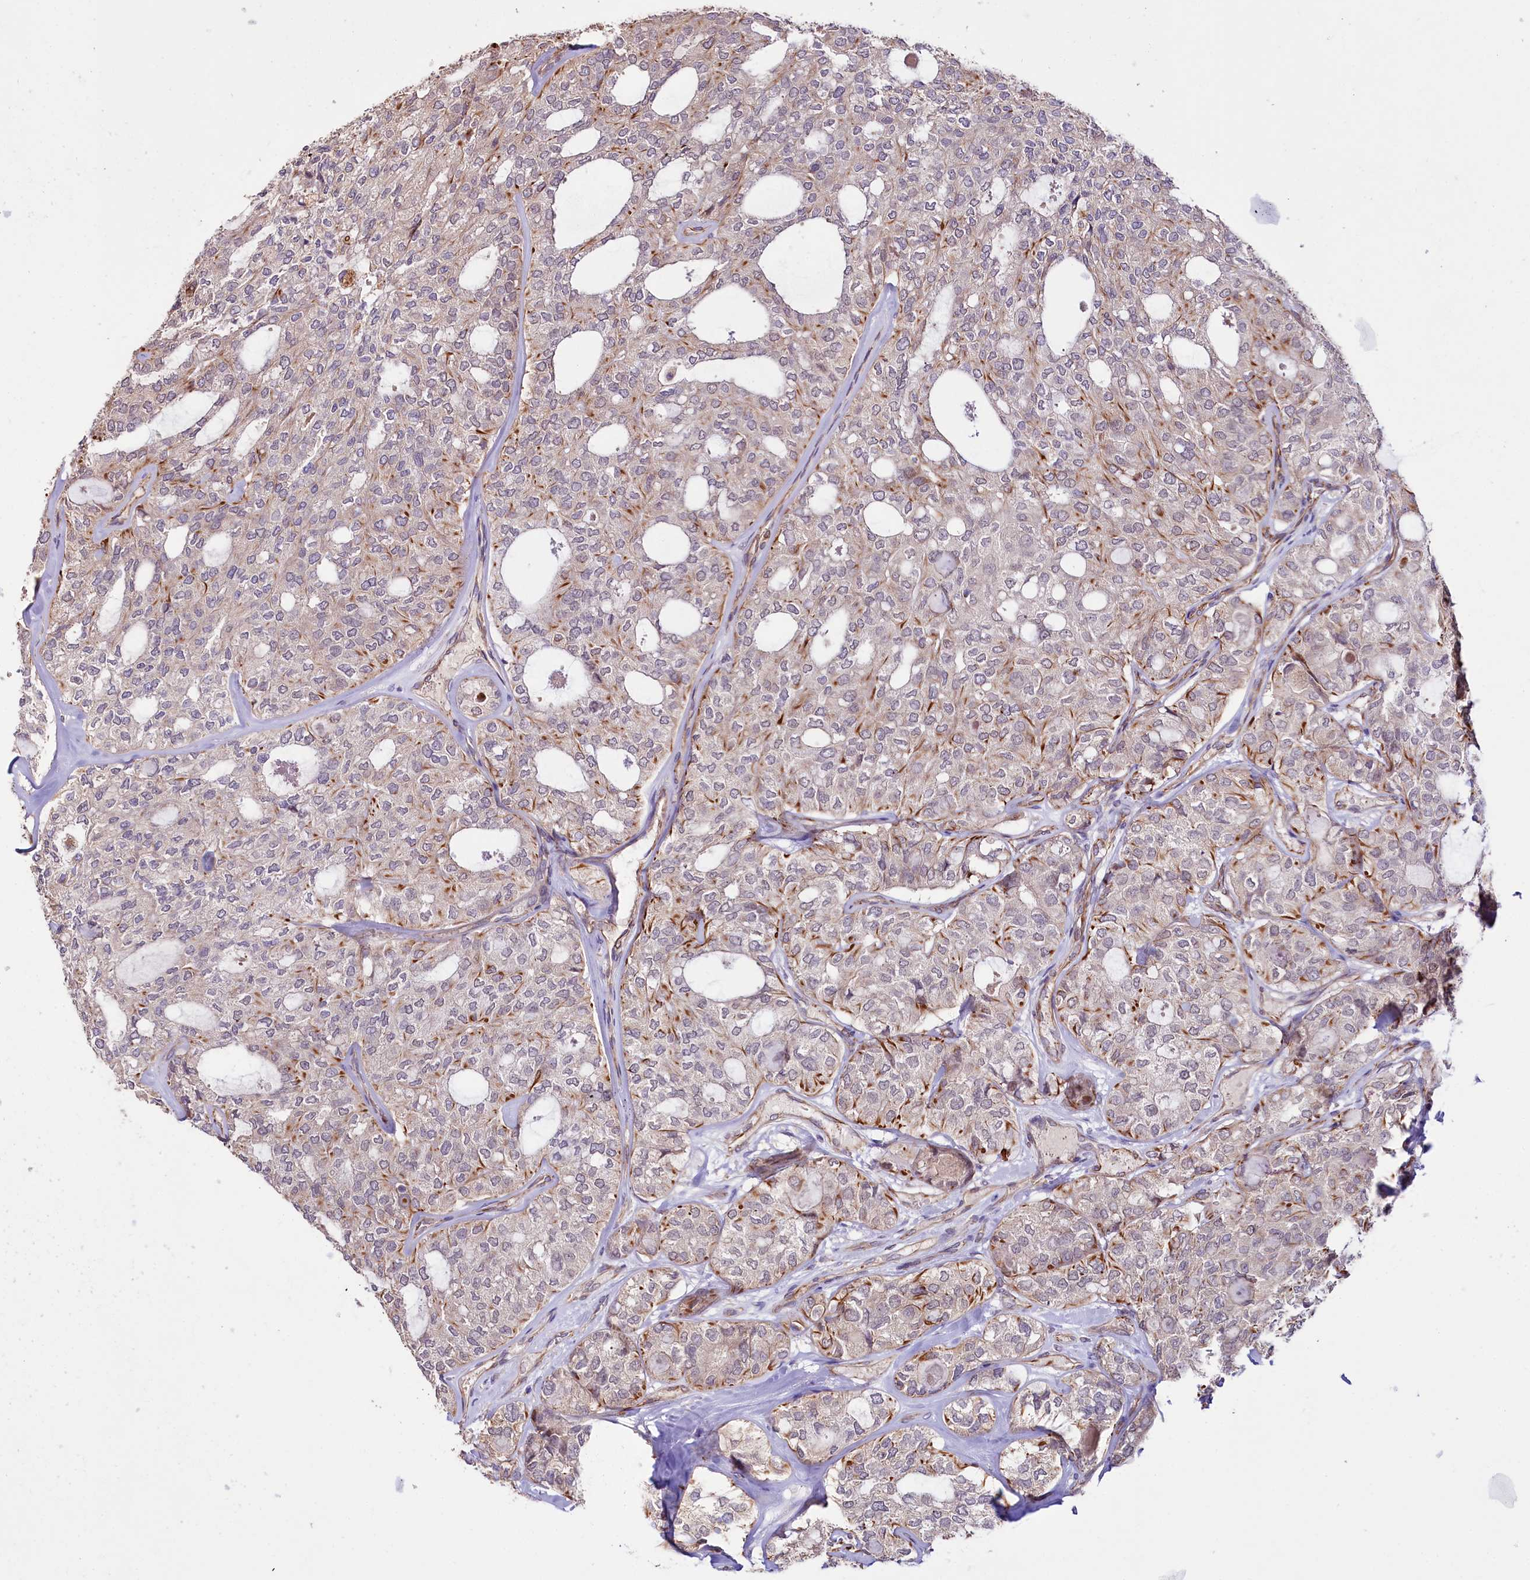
{"staining": {"intensity": "moderate", "quantity": "<25%", "location": "cytoplasmic/membranous"}, "tissue": "thyroid cancer", "cell_type": "Tumor cells", "image_type": "cancer", "snomed": [{"axis": "morphology", "description": "Follicular adenoma carcinoma, NOS"}, {"axis": "topography", "description": "Thyroid gland"}], "caption": "Immunohistochemistry (DAB (3,3'-diaminobenzidine)) staining of human follicular adenoma carcinoma (thyroid) displays moderate cytoplasmic/membranous protein positivity in approximately <25% of tumor cells.", "gene": "TTC12", "patient": {"sex": "male", "age": 75}}